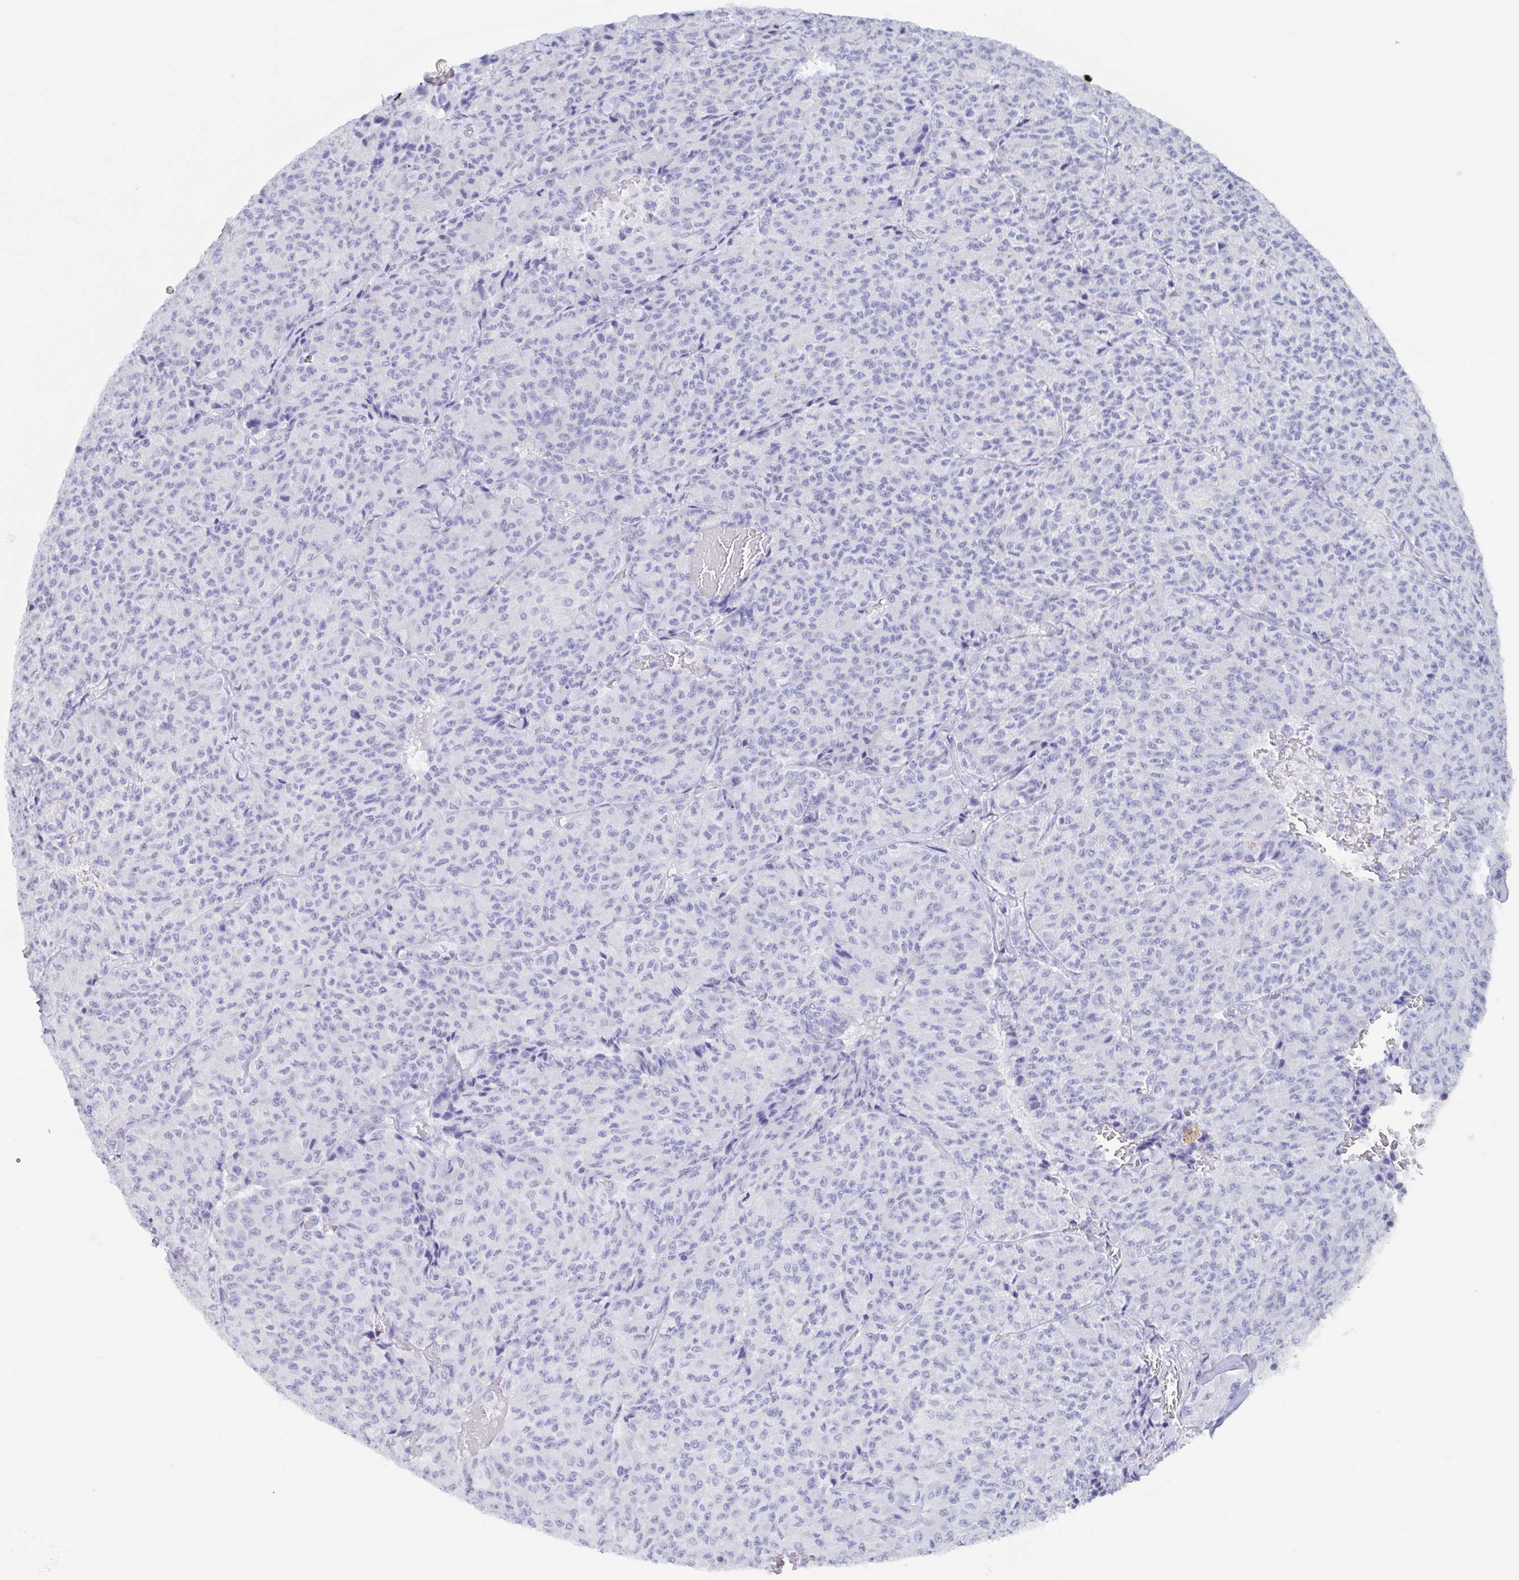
{"staining": {"intensity": "negative", "quantity": "none", "location": "none"}, "tissue": "carcinoid", "cell_type": "Tumor cells", "image_type": "cancer", "snomed": [{"axis": "morphology", "description": "Carcinoid, malignant, NOS"}, {"axis": "topography", "description": "Lung"}], "caption": "Immunohistochemistry (IHC) histopathology image of human malignant carcinoid stained for a protein (brown), which displays no staining in tumor cells. The staining was performed using DAB (3,3'-diaminobenzidine) to visualize the protein expression in brown, while the nuclei were stained in blue with hematoxylin (Magnification: 20x).", "gene": "TEX12", "patient": {"sex": "male", "age": 71}}